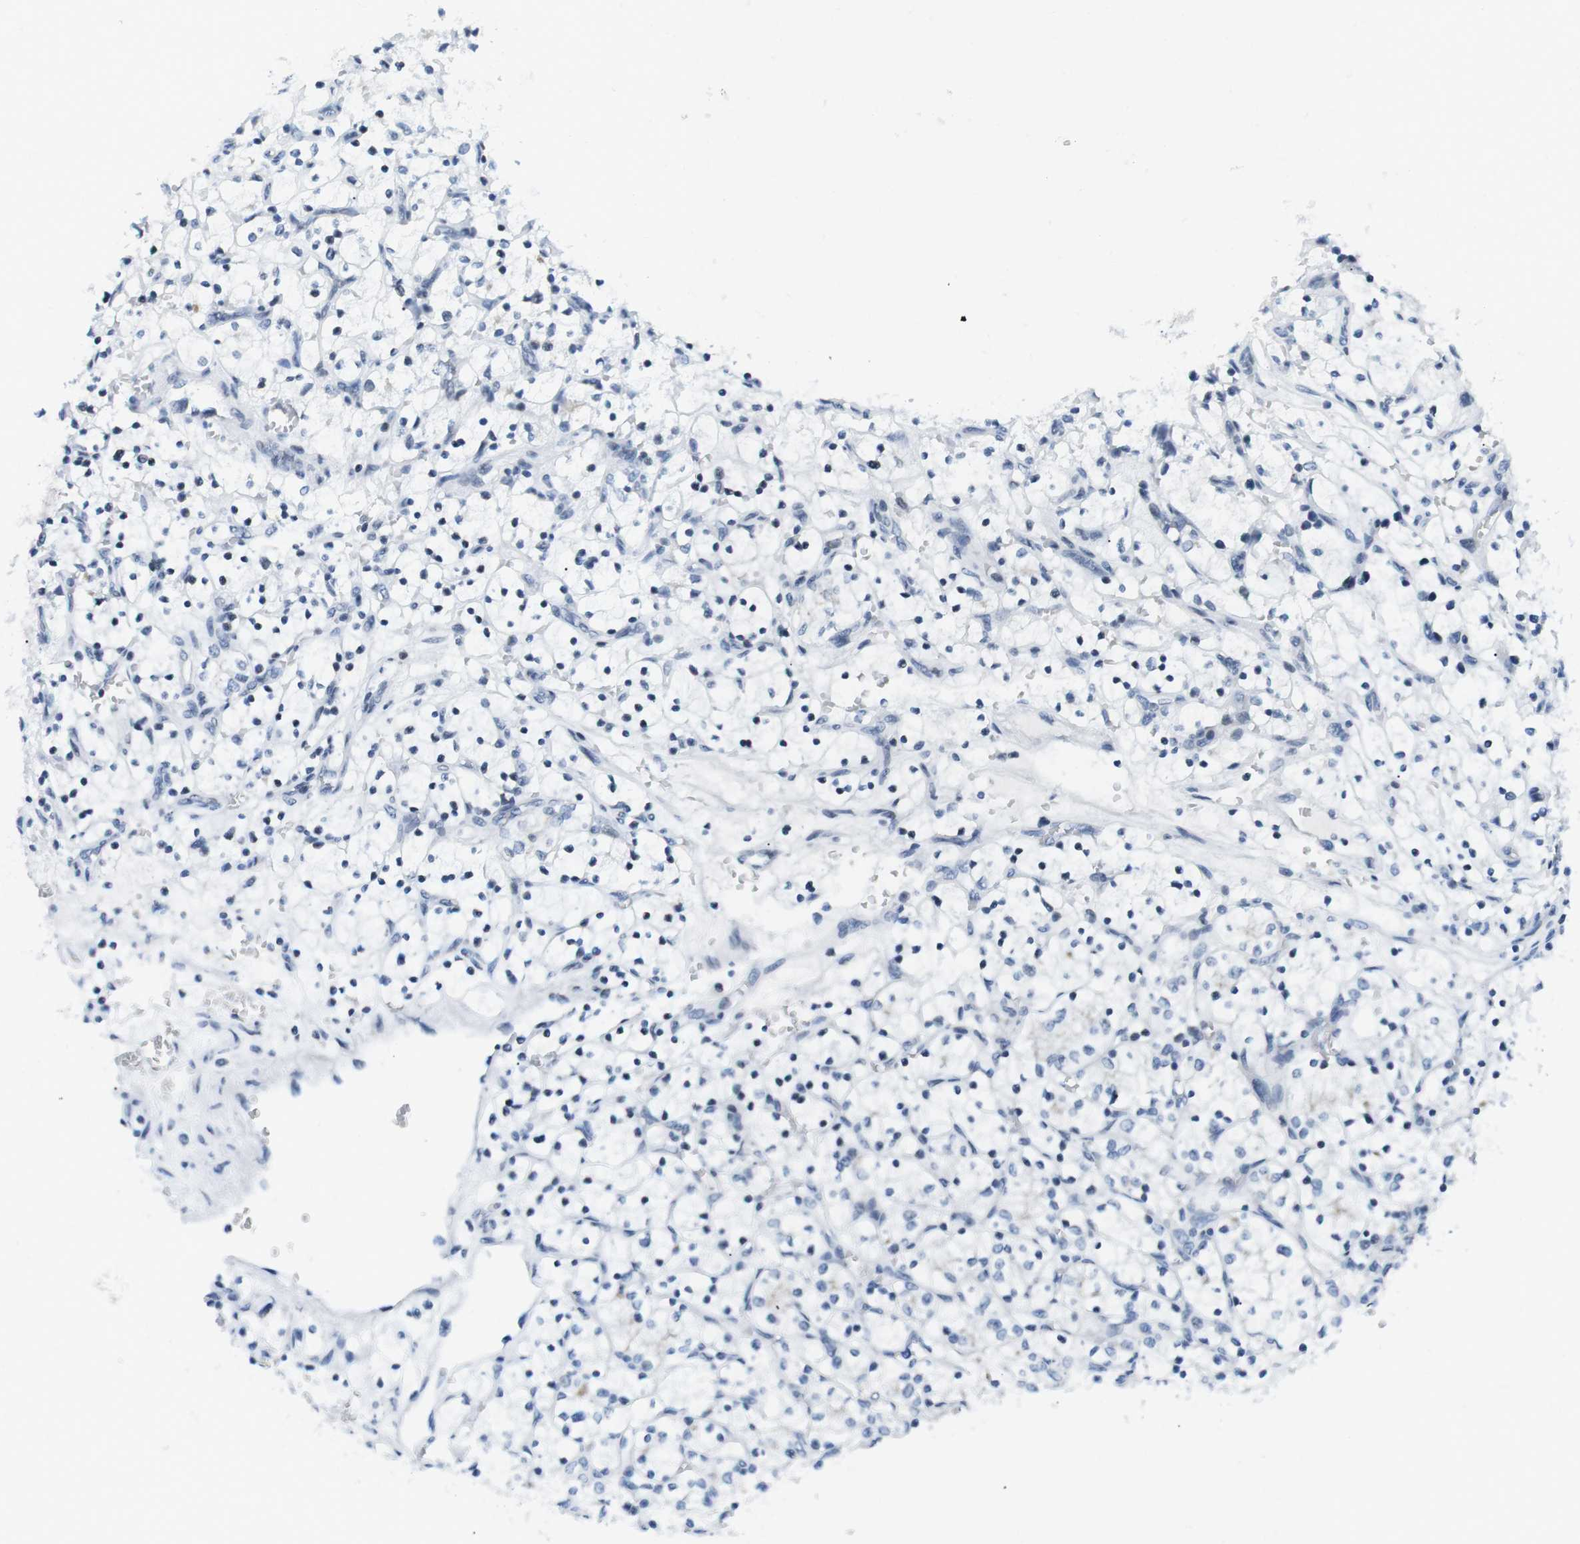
{"staining": {"intensity": "negative", "quantity": "none", "location": "none"}, "tissue": "renal cancer", "cell_type": "Tumor cells", "image_type": "cancer", "snomed": [{"axis": "morphology", "description": "Adenocarcinoma, NOS"}, {"axis": "topography", "description": "Kidney"}], "caption": "An immunohistochemistry micrograph of adenocarcinoma (renal) is shown. There is no staining in tumor cells of adenocarcinoma (renal). (DAB immunohistochemistry, high magnification).", "gene": "E2F2", "patient": {"sex": "female", "age": 69}}